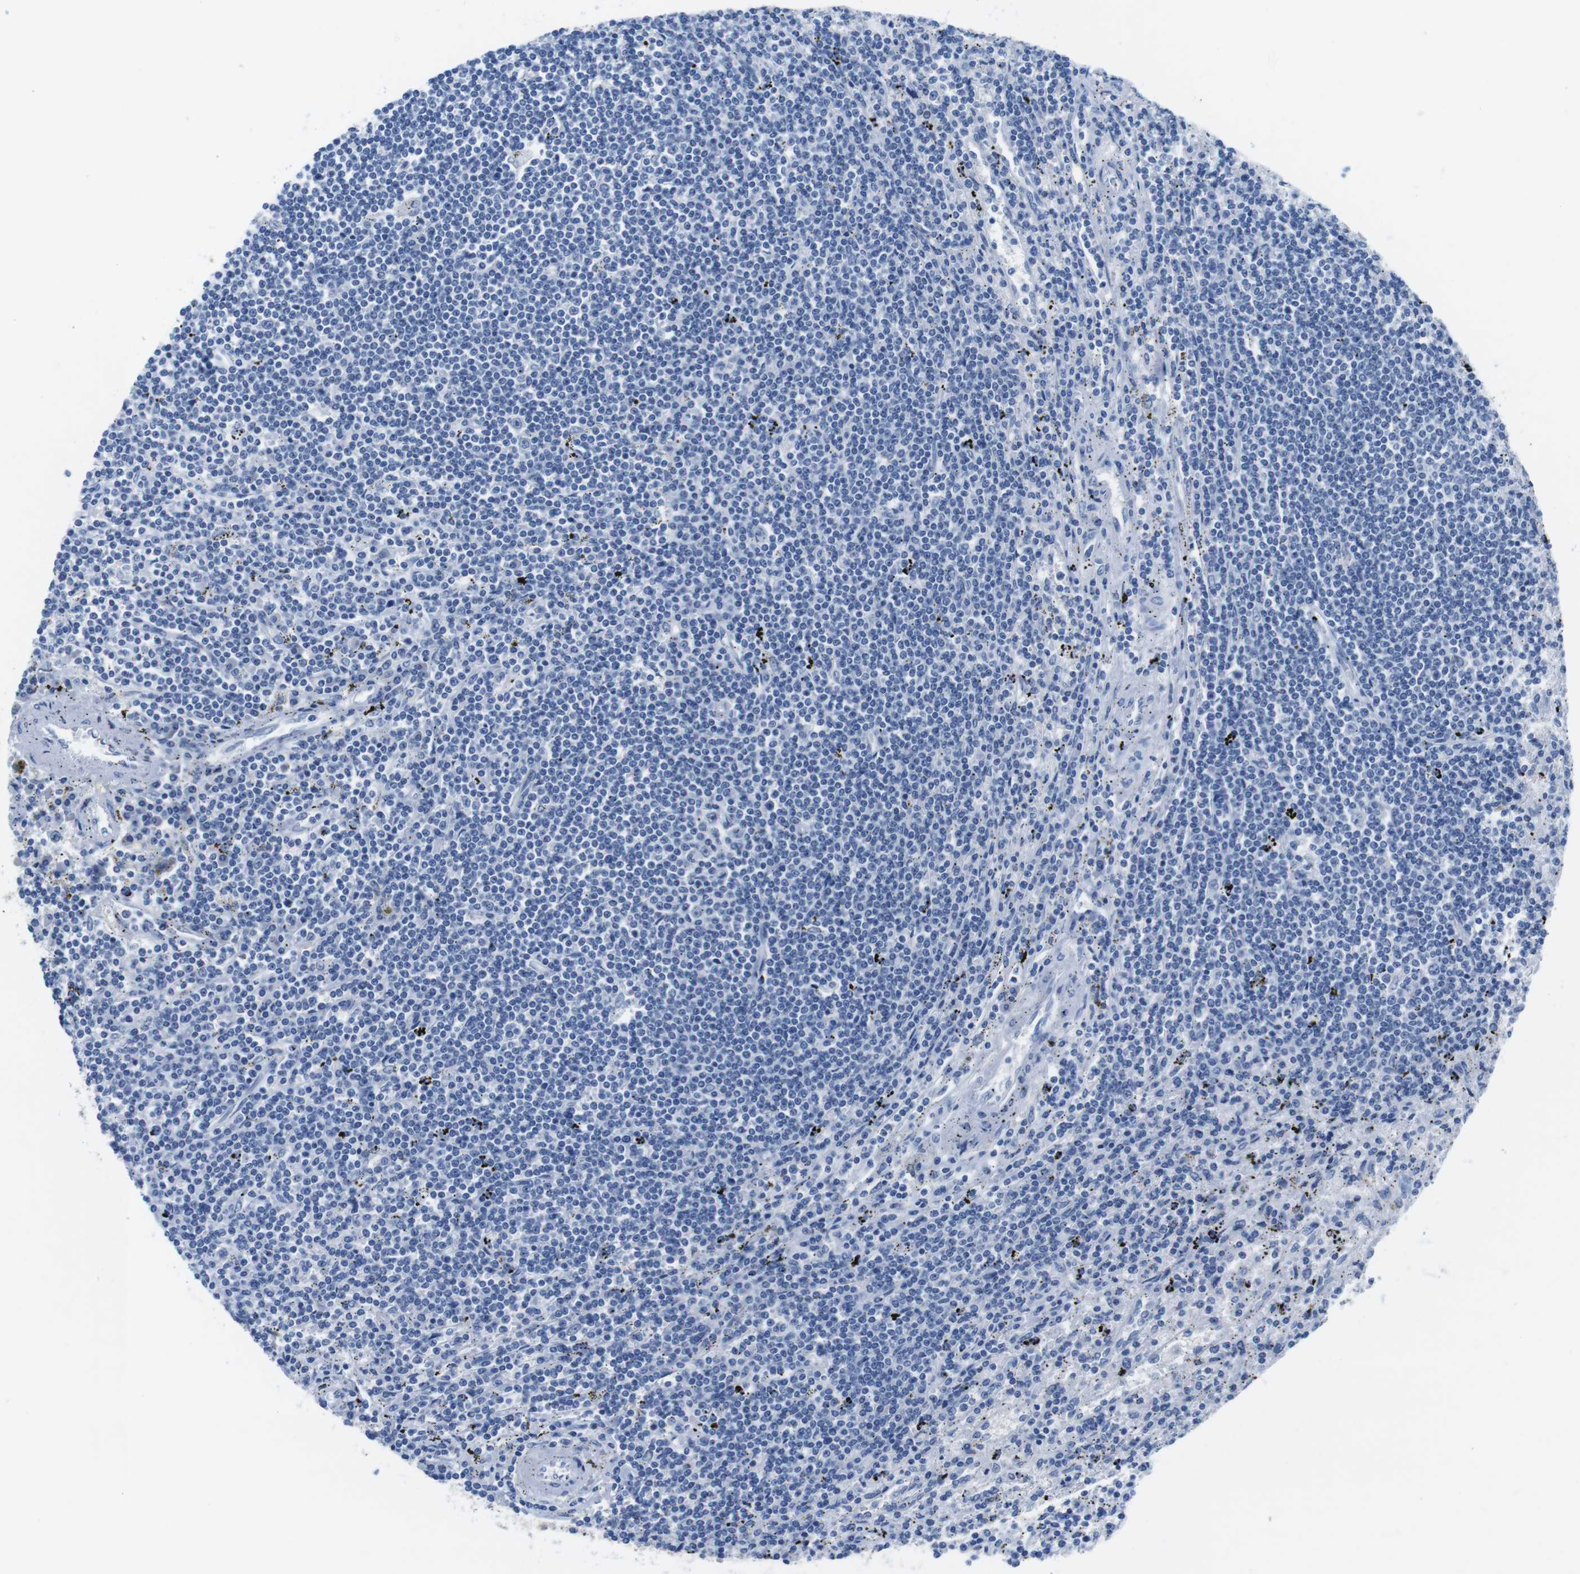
{"staining": {"intensity": "negative", "quantity": "none", "location": "none"}, "tissue": "lymphoma", "cell_type": "Tumor cells", "image_type": "cancer", "snomed": [{"axis": "morphology", "description": "Malignant lymphoma, non-Hodgkin's type, Low grade"}, {"axis": "topography", "description": "Spleen"}], "caption": "An IHC image of low-grade malignant lymphoma, non-Hodgkin's type is shown. There is no staining in tumor cells of low-grade malignant lymphoma, non-Hodgkin's type.", "gene": "MAP6", "patient": {"sex": "male", "age": 76}}